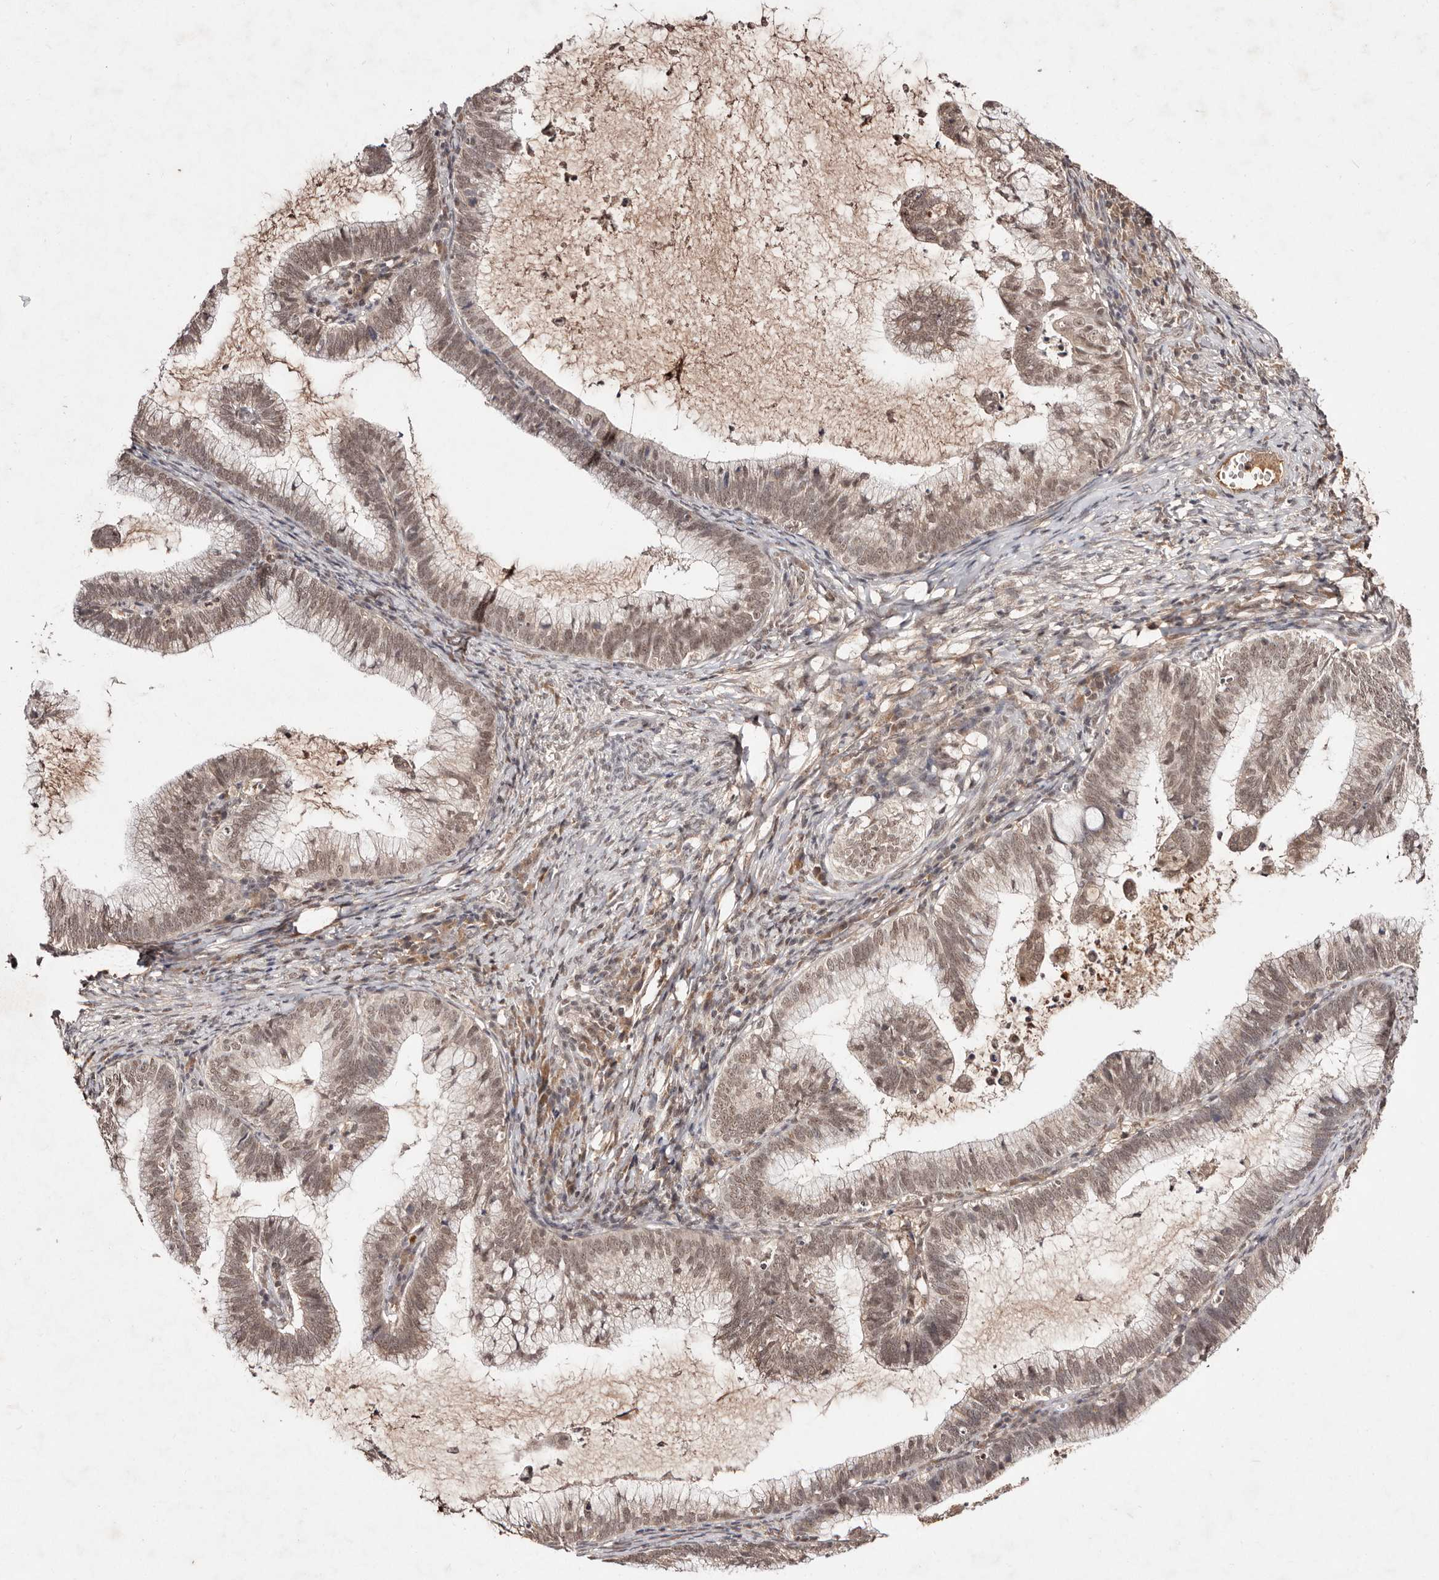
{"staining": {"intensity": "moderate", "quantity": ">75%", "location": "nuclear"}, "tissue": "cervical cancer", "cell_type": "Tumor cells", "image_type": "cancer", "snomed": [{"axis": "morphology", "description": "Adenocarcinoma, NOS"}, {"axis": "topography", "description": "Cervix"}], "caption": "Protein staining by IHC reveals moderate nuclear staining in approximately >75% of tumor cells in adenocarcinoma (cervical).", "gene": "BICRAL", "patient": {"sex": "female", "age": 36}}